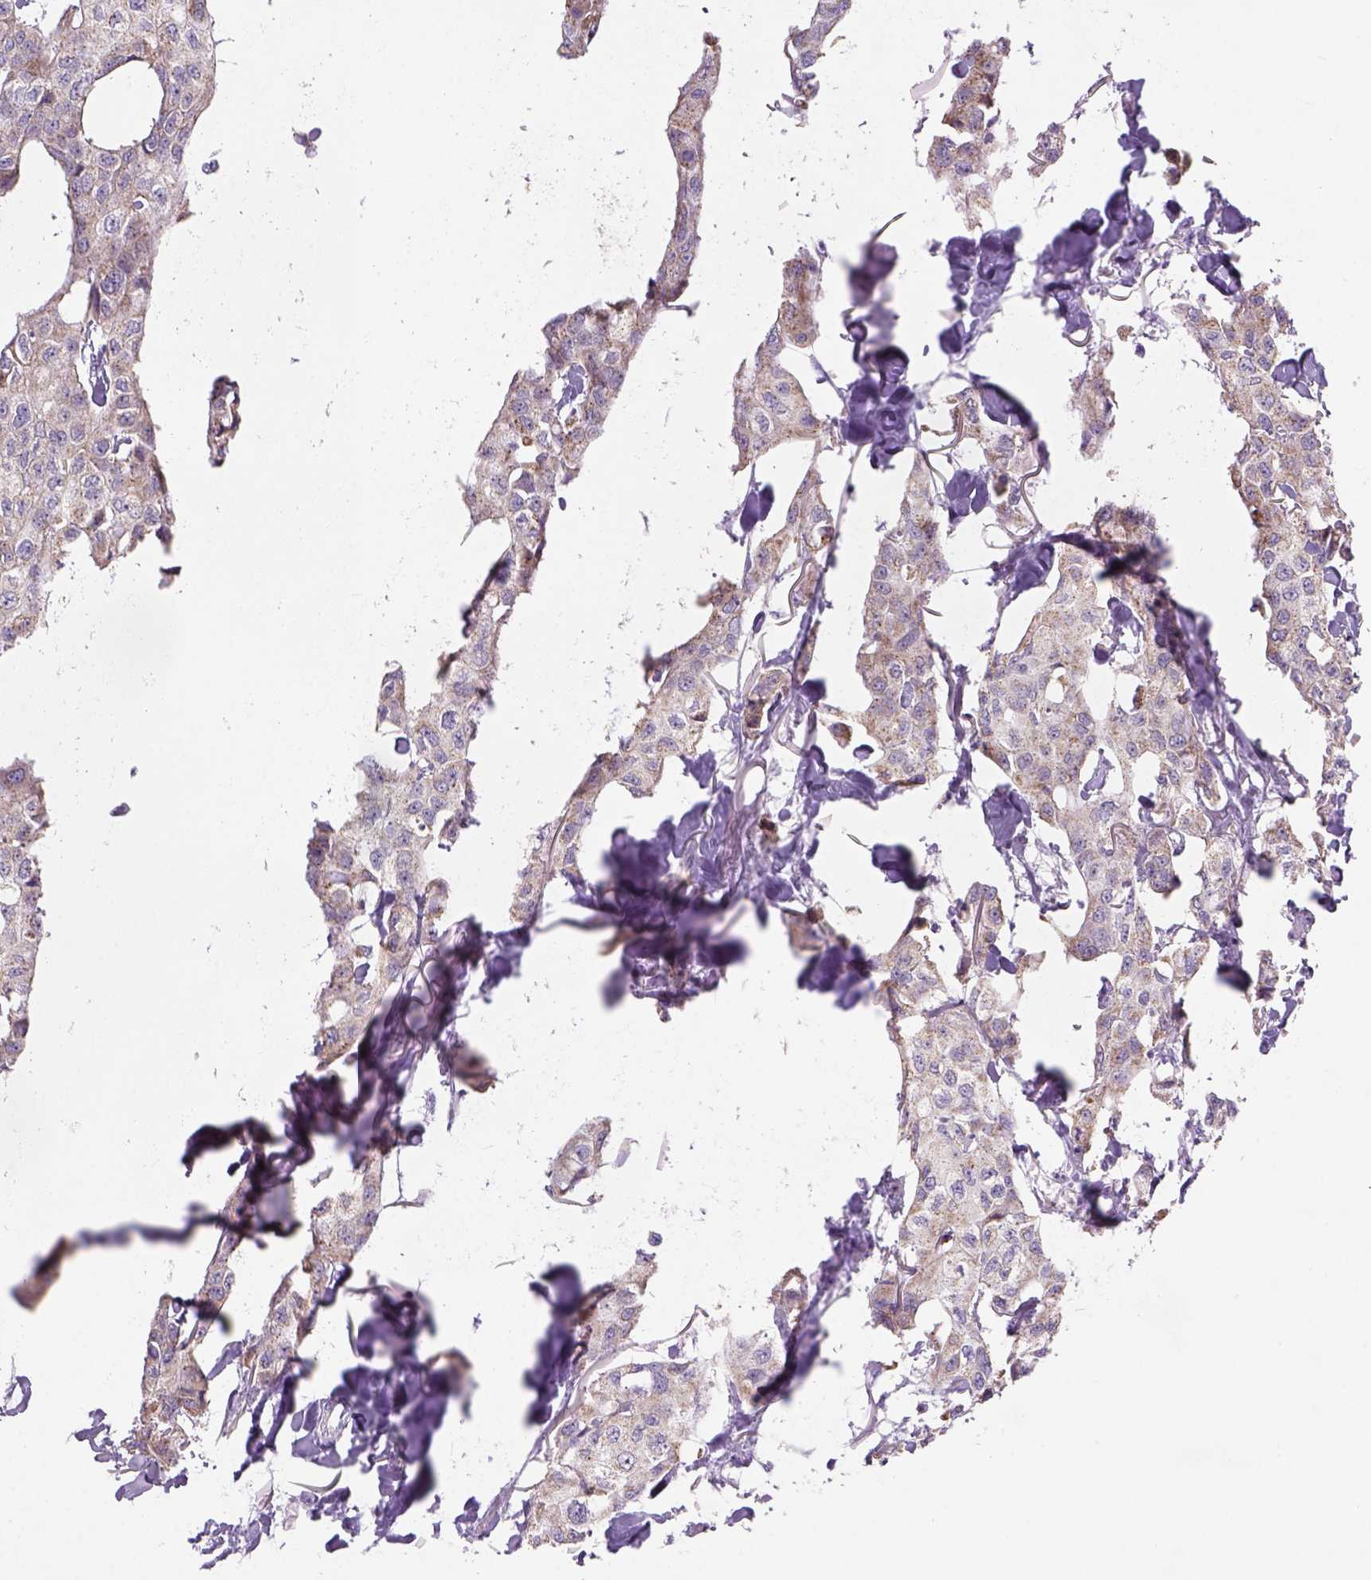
{"staining": {"intensity": "weak", "quantity": ">75%", "location": "cytoplasmic/membranous"}, "tissue": "breast cancer", "cell_type": "Tumor cells", "image_type": "cancer", "snomed": [{"axis": "morphology", "description": "Duct carcinoma"}, {"axis": "topography", "description": "Breast"}], "caption": "Breast cancer tissue displays weak cytoplasmic/membranous positivity in about >75% of tumor cells (DAB IHC with brightfield microscopy, high magnification).", "gene": "ADGRV1", "patient": {"sex": "female", "age": 80}}